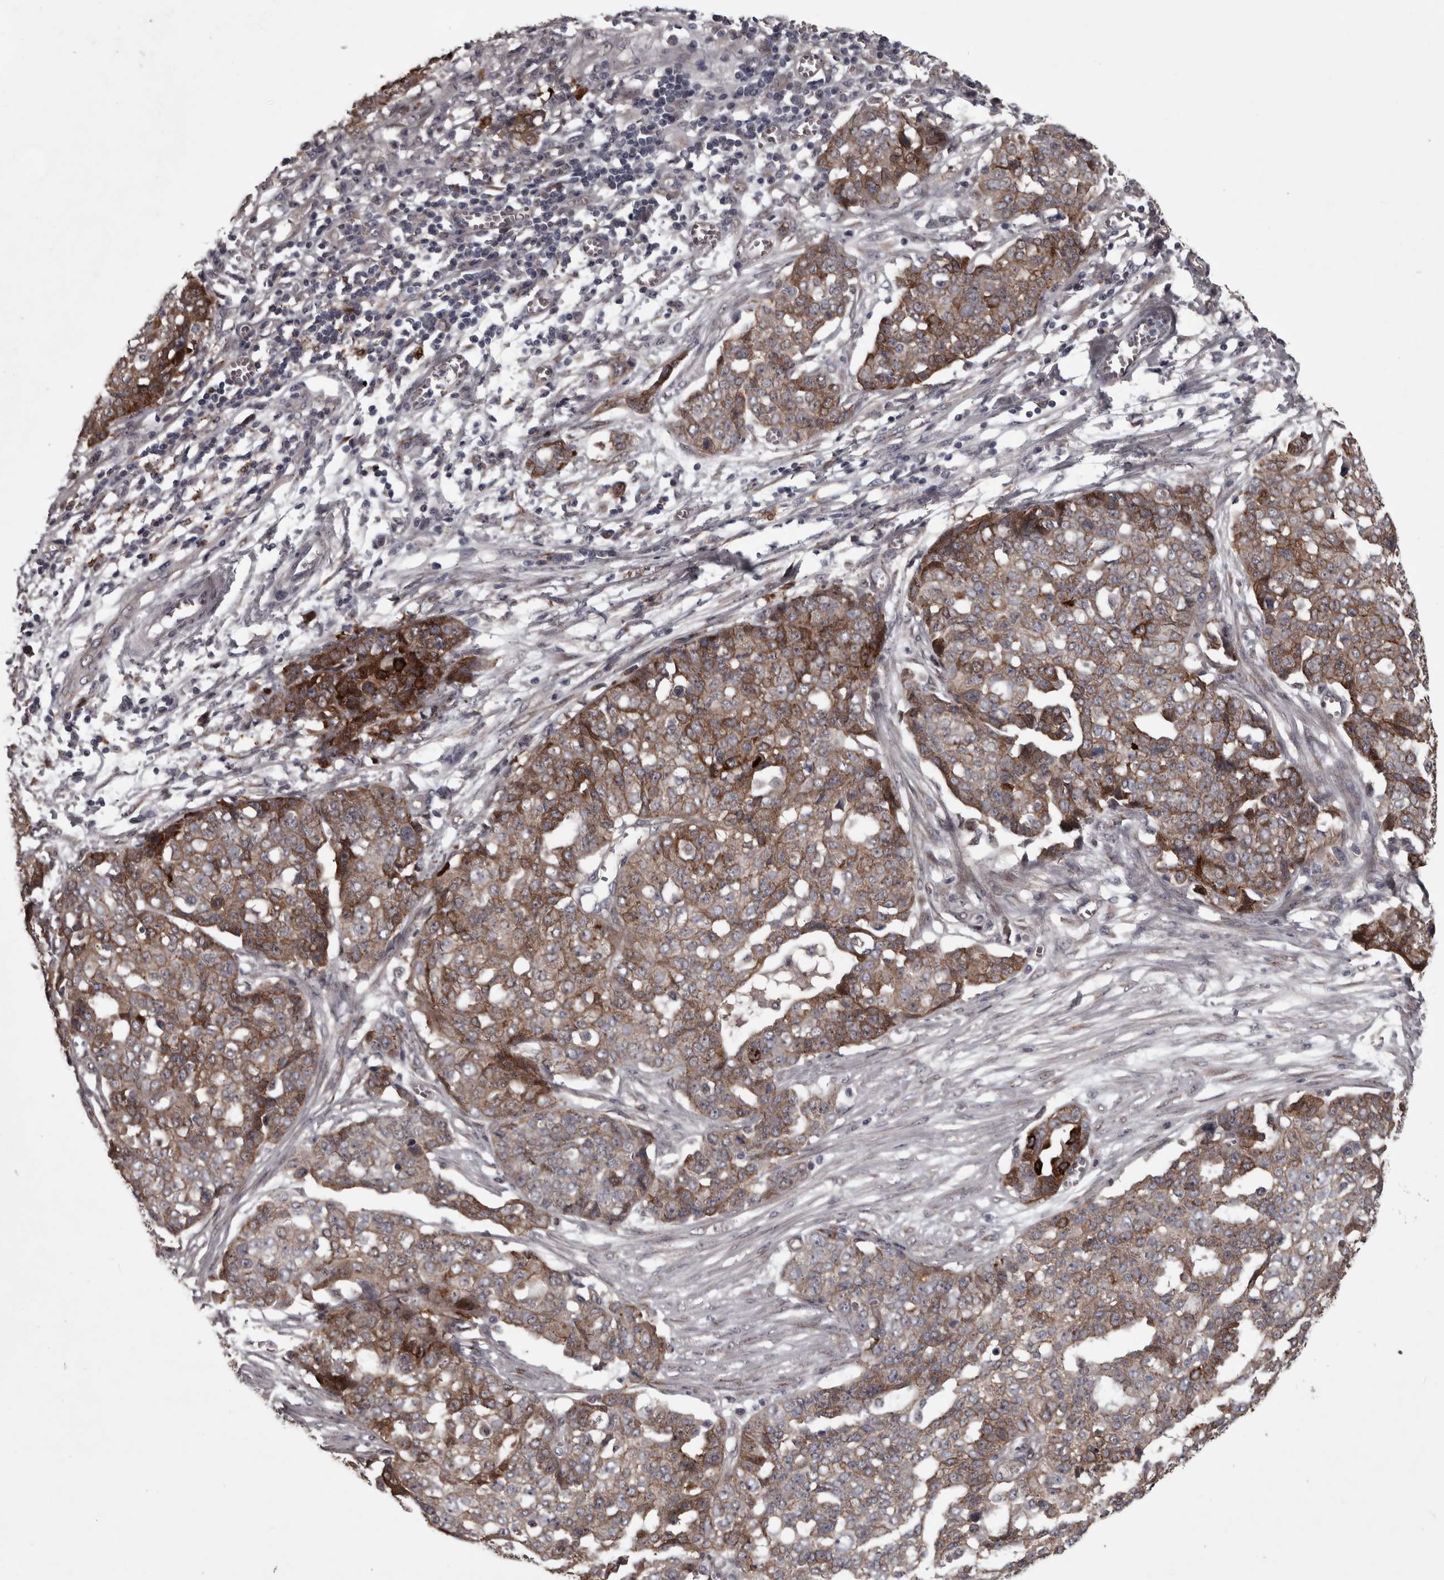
{"staining": {"intensity": "moderate", "quantity": "25%-75%", "location": "cytoplasmic/membranous"}, "tissue": "ovarian cancer", "cell_type": "Tumor cells", "image_type": "cancer", "snomed": [{"axis": "morphology", "description": "Cystadenocarcinoma, serous, NOS"}, {"axis": "topography", "description": "Soft tissue"}, {"axis": "topography", "description": "Ovary"}], "caption": "IHC image of serous cystadenocarcinoma (ovarian) stained for a protein (brown), which reveals medium levels of moderate cytoplasmic/membranous positivity in approximately 25%-75% of tumor cells.", "gene": "PCDH17", "patient": {"sex": "female", "age": 57}}